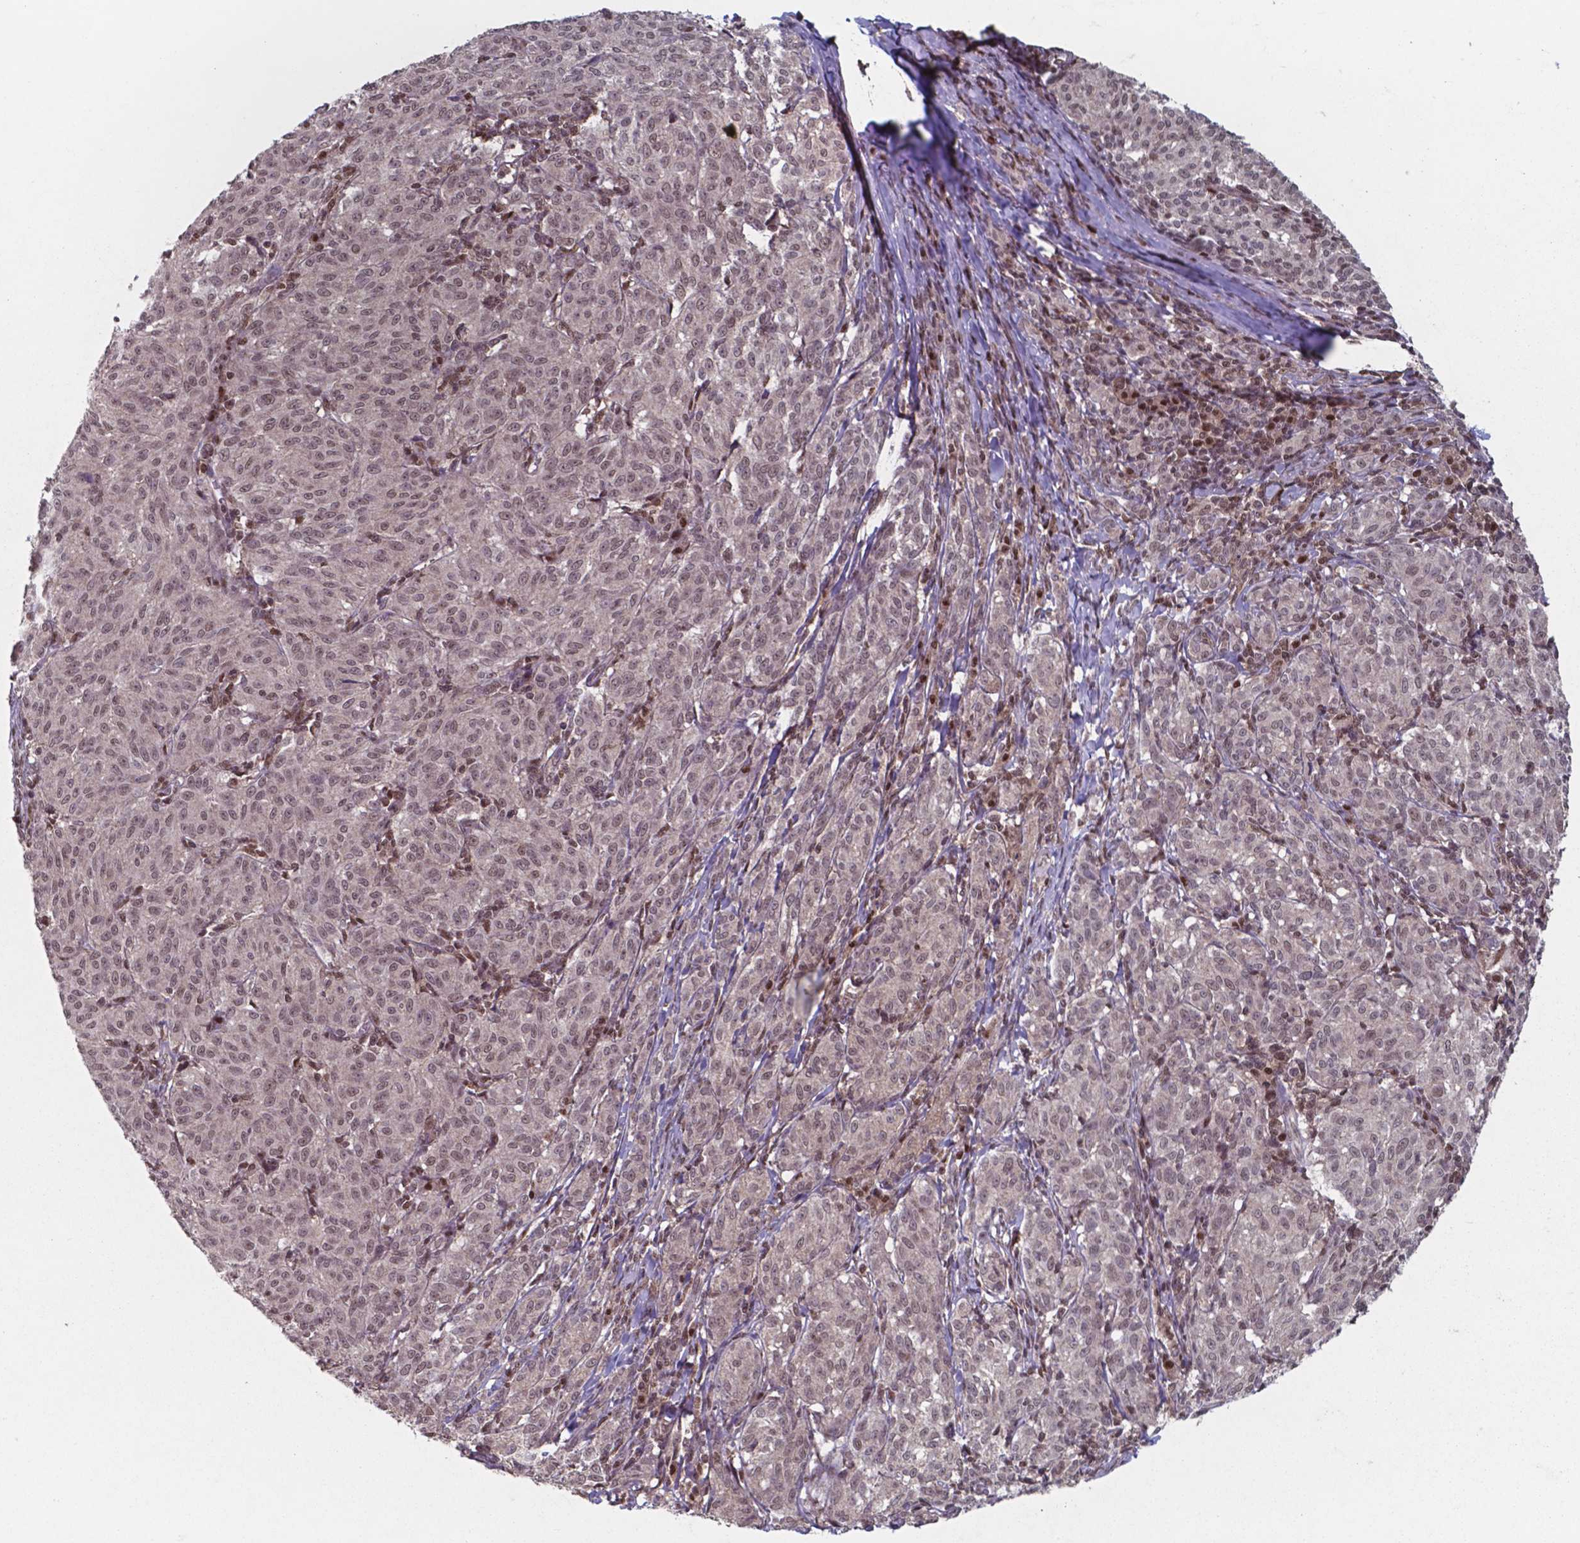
{"staining": {"intensity": "weak", "quantity": "25%-75%", "location": "nuclear"}, "tissue": "melanoma", "cell_type": "Tumor cells", "image_type": "cancer", "snomed": [{"axis": "morphology", "description": "Malignant melanoma, NOS"}, {"axis": "topography", "description": "Skin"}], "caption": "Immunohistochemistry (IHC) histopathology image of malignant melanoma stained for a protein (brown), which shows low levels of weak nuclear expression in approximately 25%-75% of tumor cells.", "gene": "UBA1", "patient": {"sex": "female", "age": 72}}